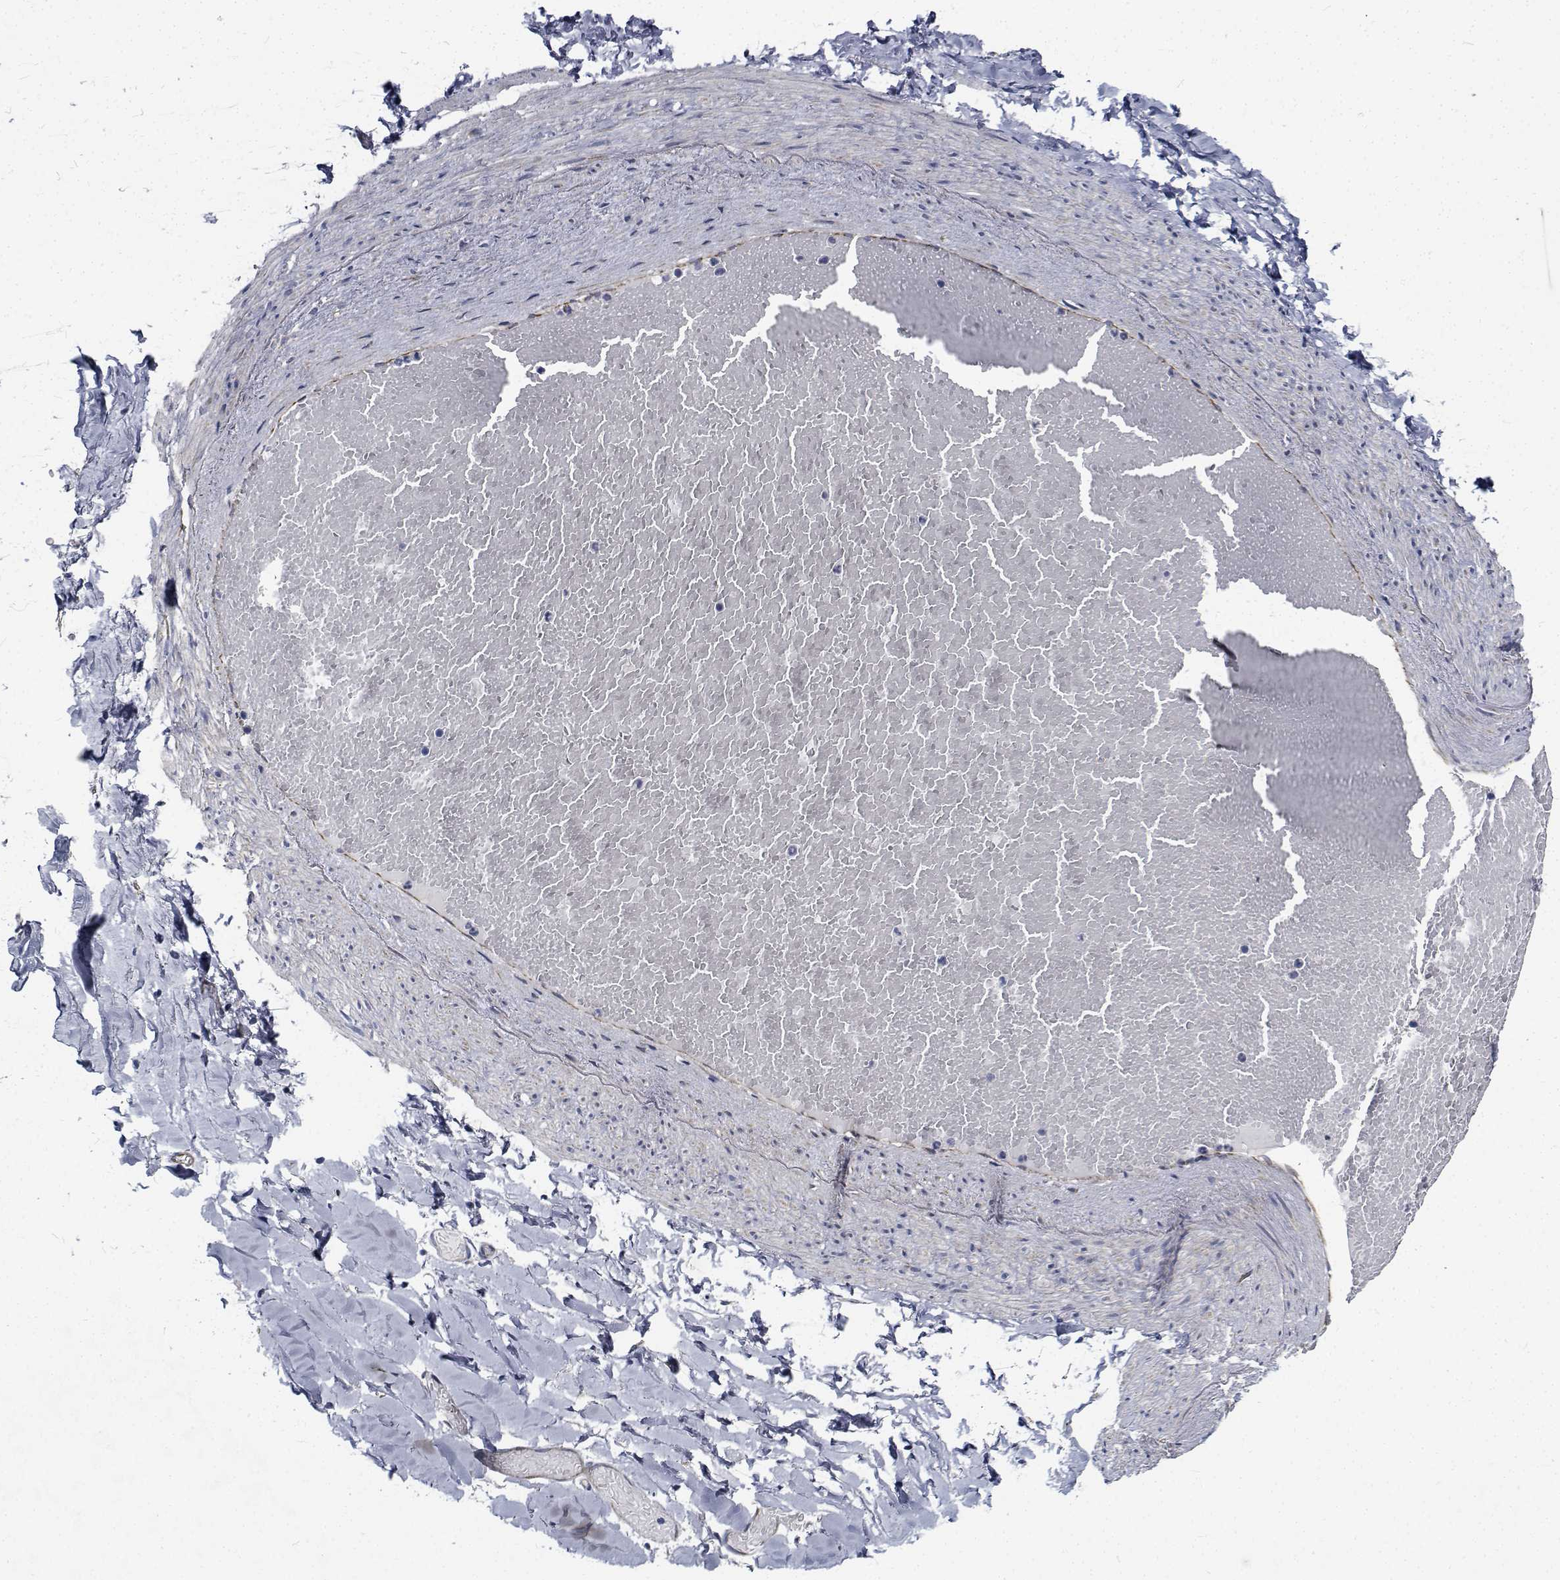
{"staining": {"intensity": "negative", "quantity": "none", "location": "none"}, "tissue": "adipose tissue", "cell_type": "Adipocytes", "image_type": "normal", "snomed": [{"axis": "morphology", "description": "Normal tissue, NOS"}, {"axis": "topography", "description": "Gallbladder"}, {"axis": "topography", "description": "Peripheral nerve tissue"}], "caption": "Immunohistochemistry (IHC) micrograph of unremarkable human adipose tissue stained for a protein (brown), which exhibits no expression in adipocytes. (DAB IHC, high magnification).", "gene": "TTBK1", "patient": {"sex": "female", "age": 45}}